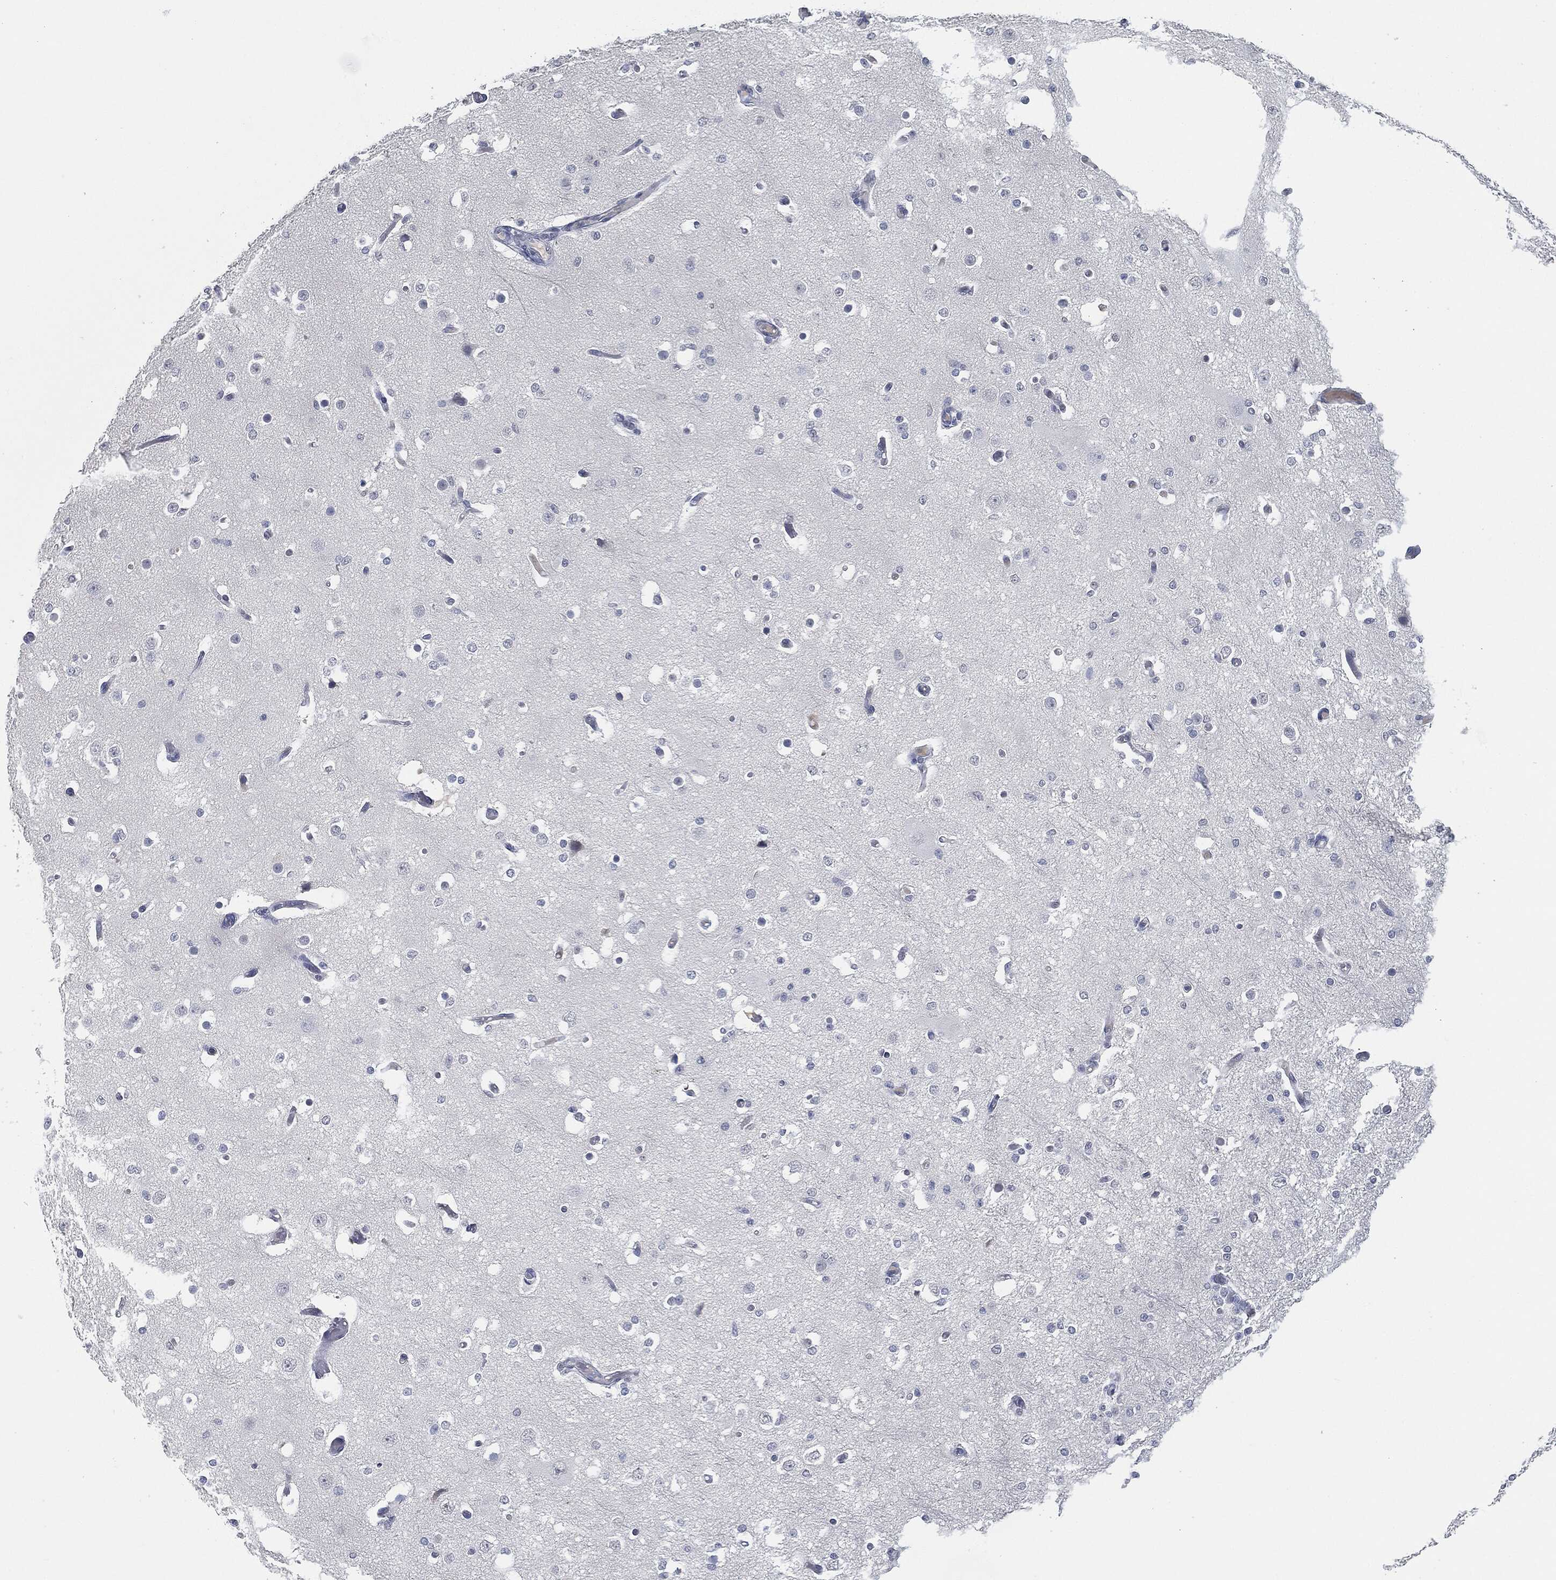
{"staining": {"intensity": "negative", "quantity": "none", "location": "none"}, "tissue": "cerebral cortex", "cell_type": "Endothelial cells", "image_type": "normal", "snomed": [{"axis": "morphology", "description": "Normal tissue, NOS"}, {"axis": "morphology", "description": "Inflammation, NOS"}, {"axis": "topography", "description": "Cerebral cortex"}], "caption": "Endothelial cells show no significant positivity in unremarkable cerebral cortex. (DAB immunohistochemistry, high magnification).", "gene": "SIGLEC7", "patient": {"sex": "male", "age": 6}}